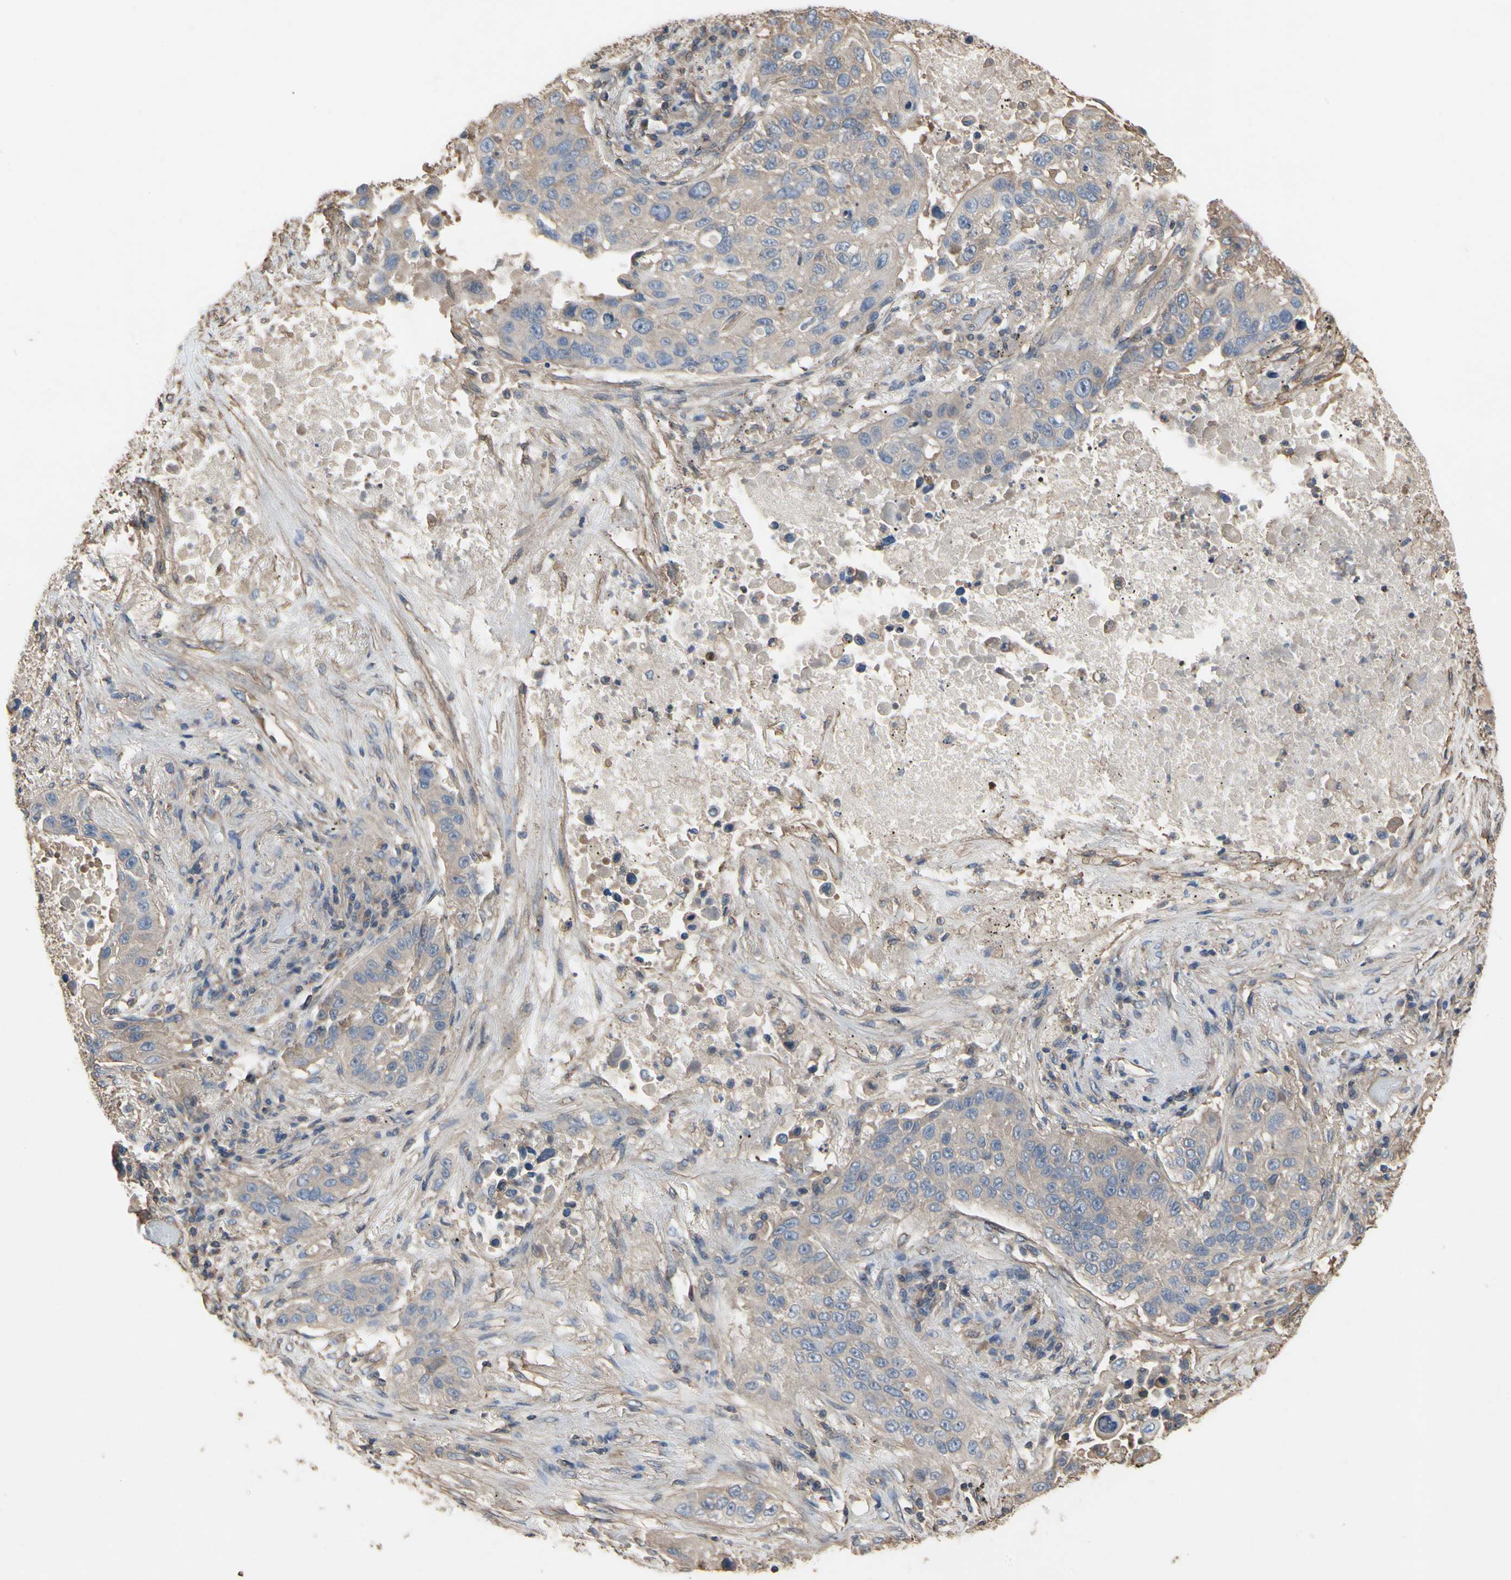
{"staining": {"intensity": "weak", "quantity": ">75%", "location": "cytoplasmic/membranous"}, "tissue": "lung cancer", "cell_type": "Tumor cells", "image_type": "cancer", "snomed": [{"axis": "morphology", "description": "Squamous cell carcinoma, NOS"}, {"axis": "topography", "description": "Lung"}], "caption": "This is a micrograph of immunohistochemistry staining of lung cancer, which shows weak staining in the cytoplasmic/membranous of tumor cells.", "gene": "PDZK1", "patient": {"sex": "male", "age": 57}}